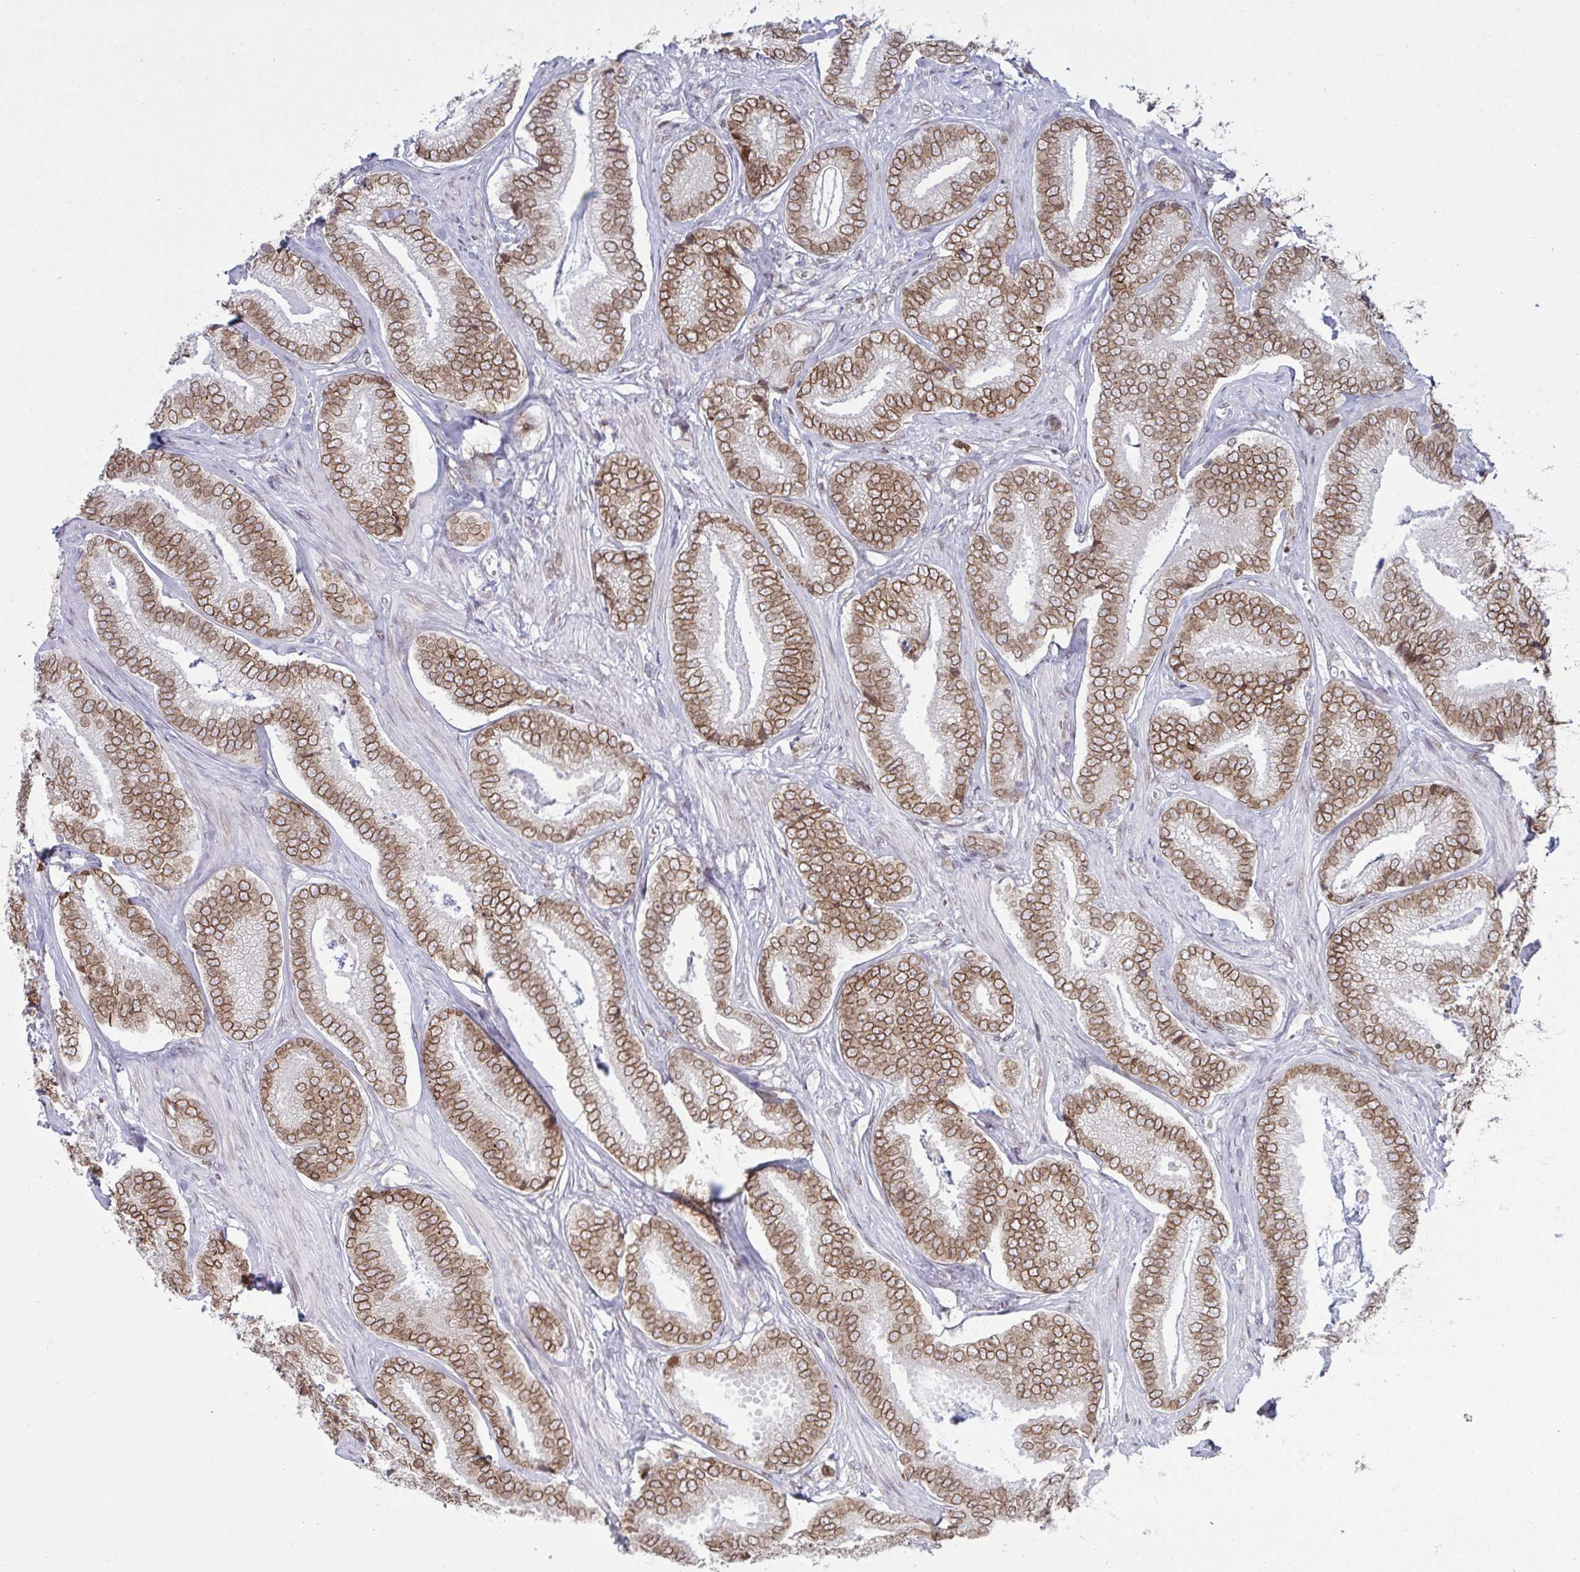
{"staining": {"intensity": "moderate", "quantity": ">75%", "location": "cytoplasmic/membranous,nuclear"}, "tissue": "prostate cancer", "cell_type": "Tumor cells", "image_type": "cancer", "snomed": [{"axis": "morphology", "description": "Adenocarcinoma, Low grade"}, {"axis": "topography", "description": "Prostate"}], "caption": "Immunohistochemical staining of human prostate cancer (adenocarcinoma (low-grade)) demonstrates moderate cytoplasmic/membranous and nuclear protein staining in about >75% of tumor cells.", "gene": "RANBP2", "patient": {"sex": "male", "age": 63}}